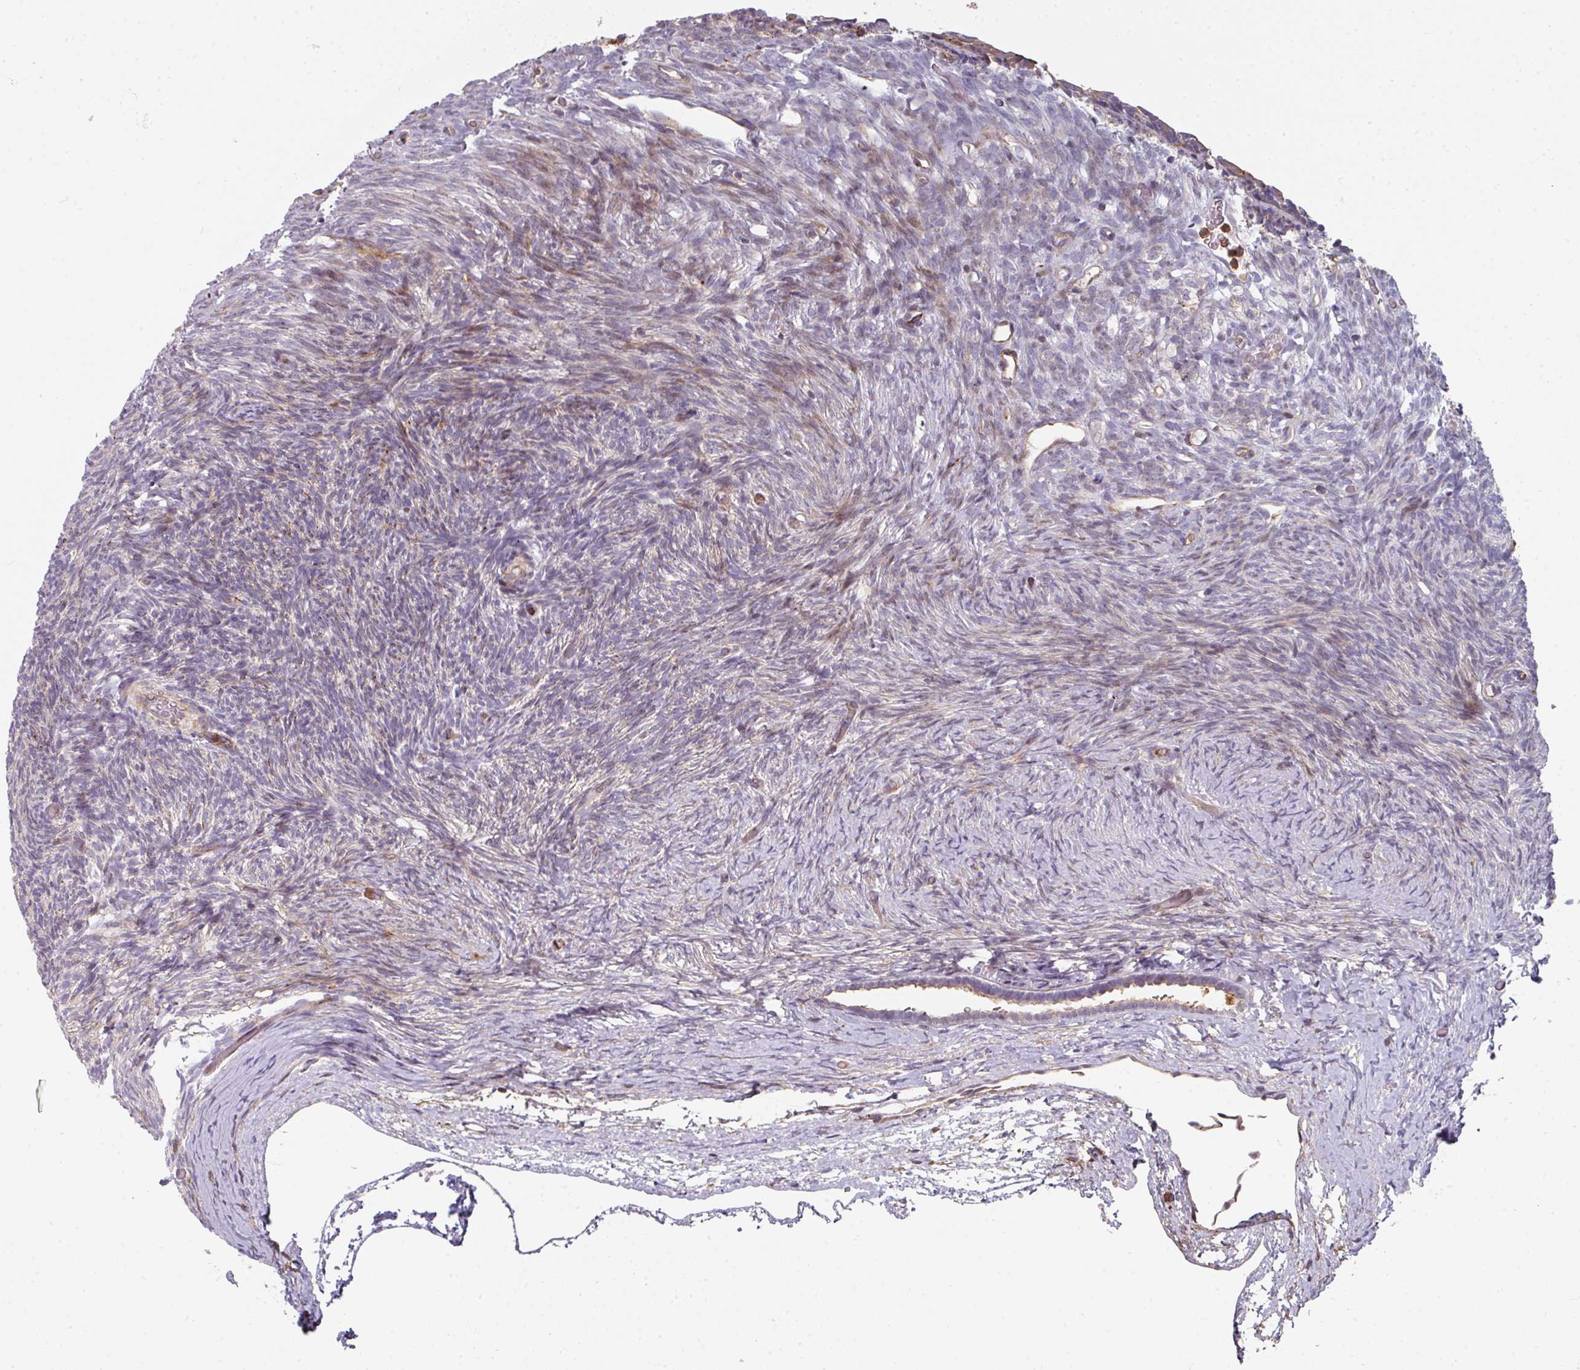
{"staining": {"intensity": "weak", "quantity": "<25%", "location": "cytoplasmic/membranous"}, "tissue": "ovary", "cell_type": "Ovarian stroma cells", "image_type": "normal", "snomed": [{"axis": "morphology", "description": "Normal tissue, NOS"}, {"axis": "topography", "description": "Ovary"}], "caption": "Immunohistochemistry micrograph of benign ovary: ovary stained with DAB (3,3'-diaminobenzidine) reveals no significant protein positivity in ovarian stroma cells.", "gene": "BEND5", "patient": {"sex": "female", "age": 39}}